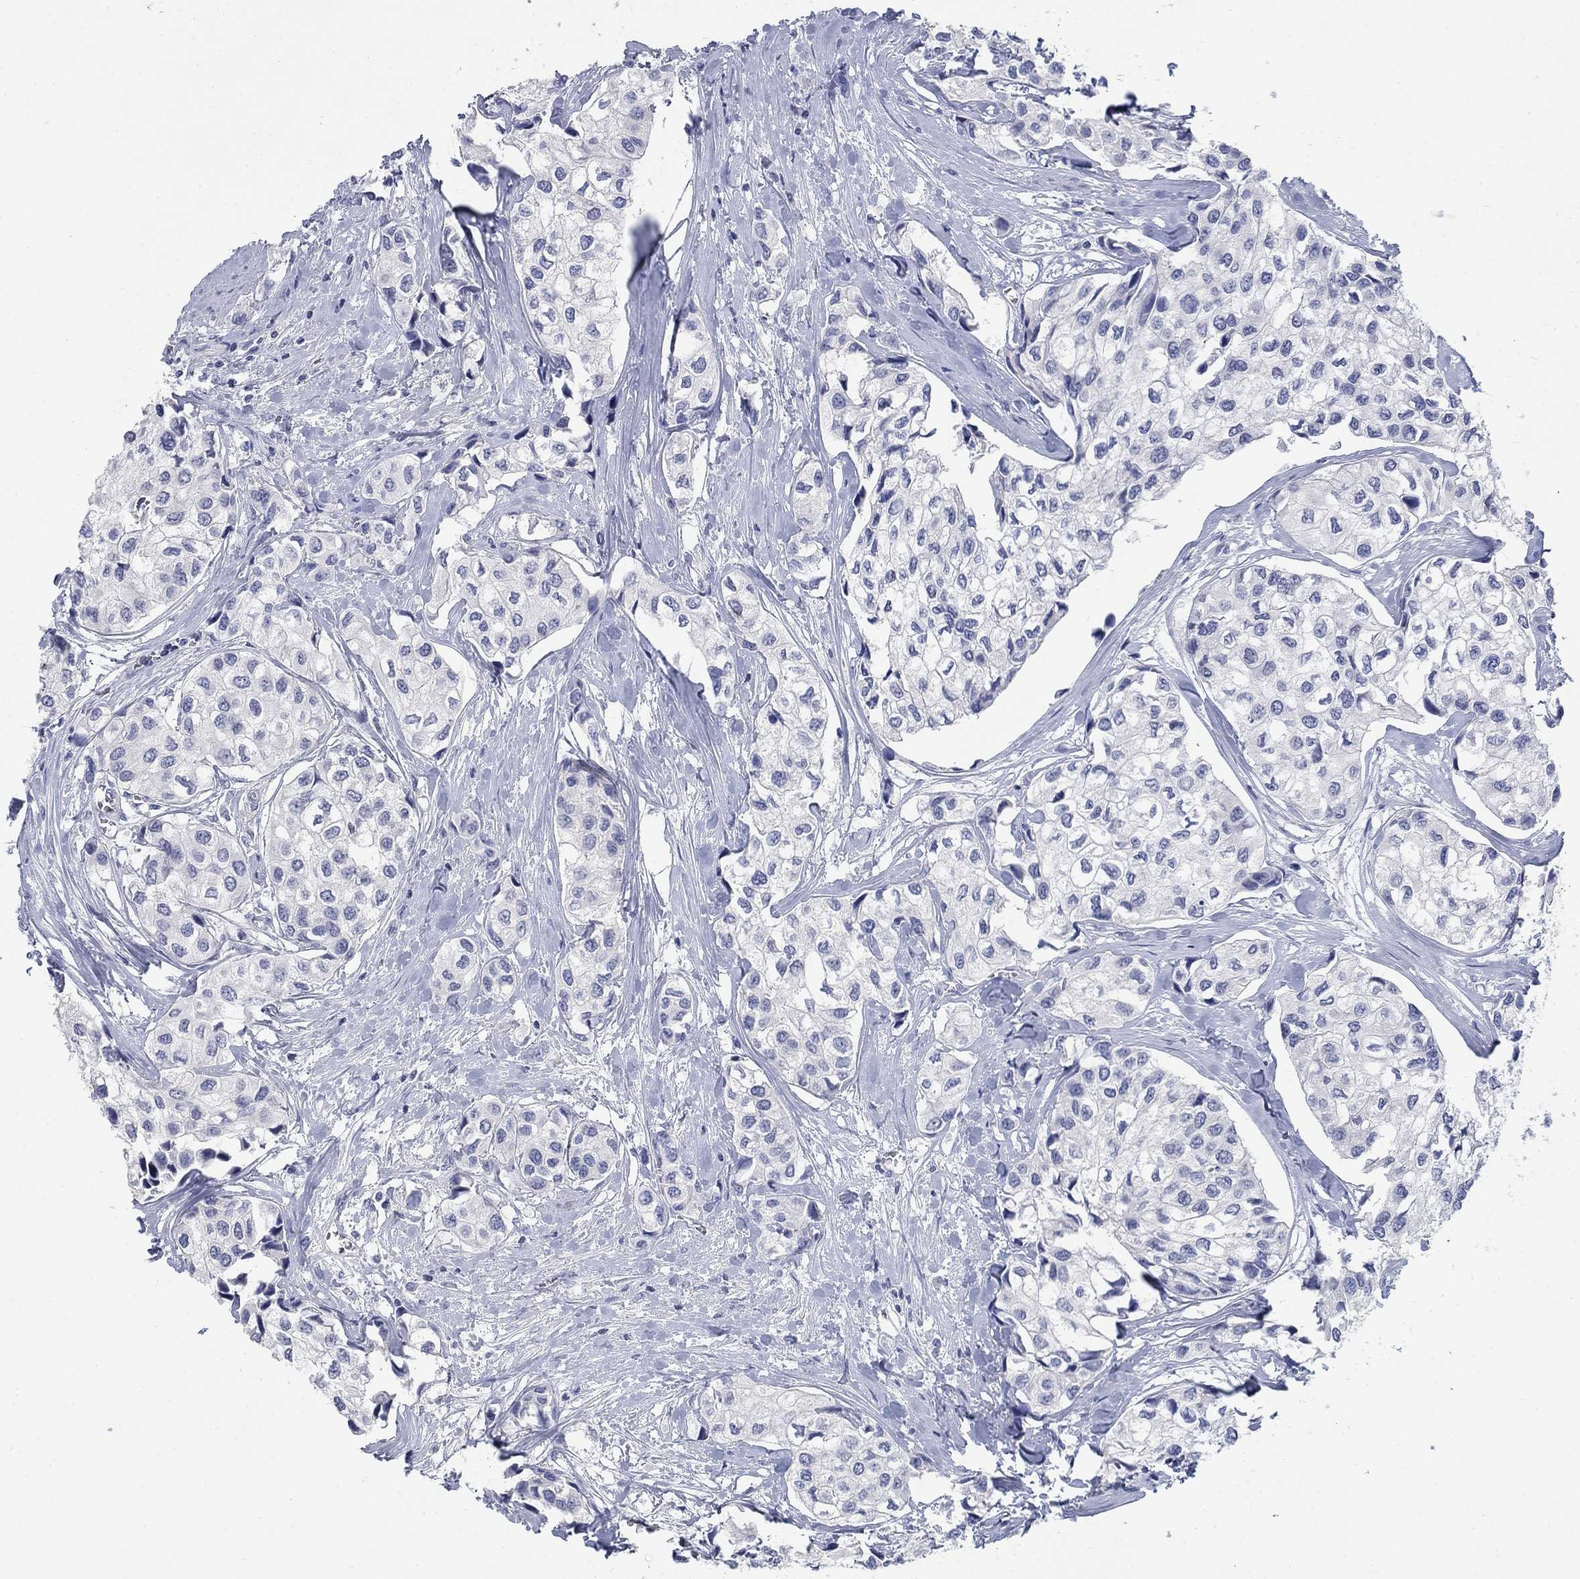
{"staining": {"intensity": "negative", "quantity": "none", "location": "none"}, "tissue": "urothelial cancer", "cell_type": "Tumor cells", "image_type": "cancer", "snomed": [{"axis": "morphology", "description": "Urothelial carcinoma, High grade"}, {"axis": "topography", "description": "Urinary bladder"}], "caption": "Immunohistochemical staining of urothelial cancer demonstrates no significant staining in tumor cells.", "gene": "DNER", "patient": {"sex": "male", "age": 73}}